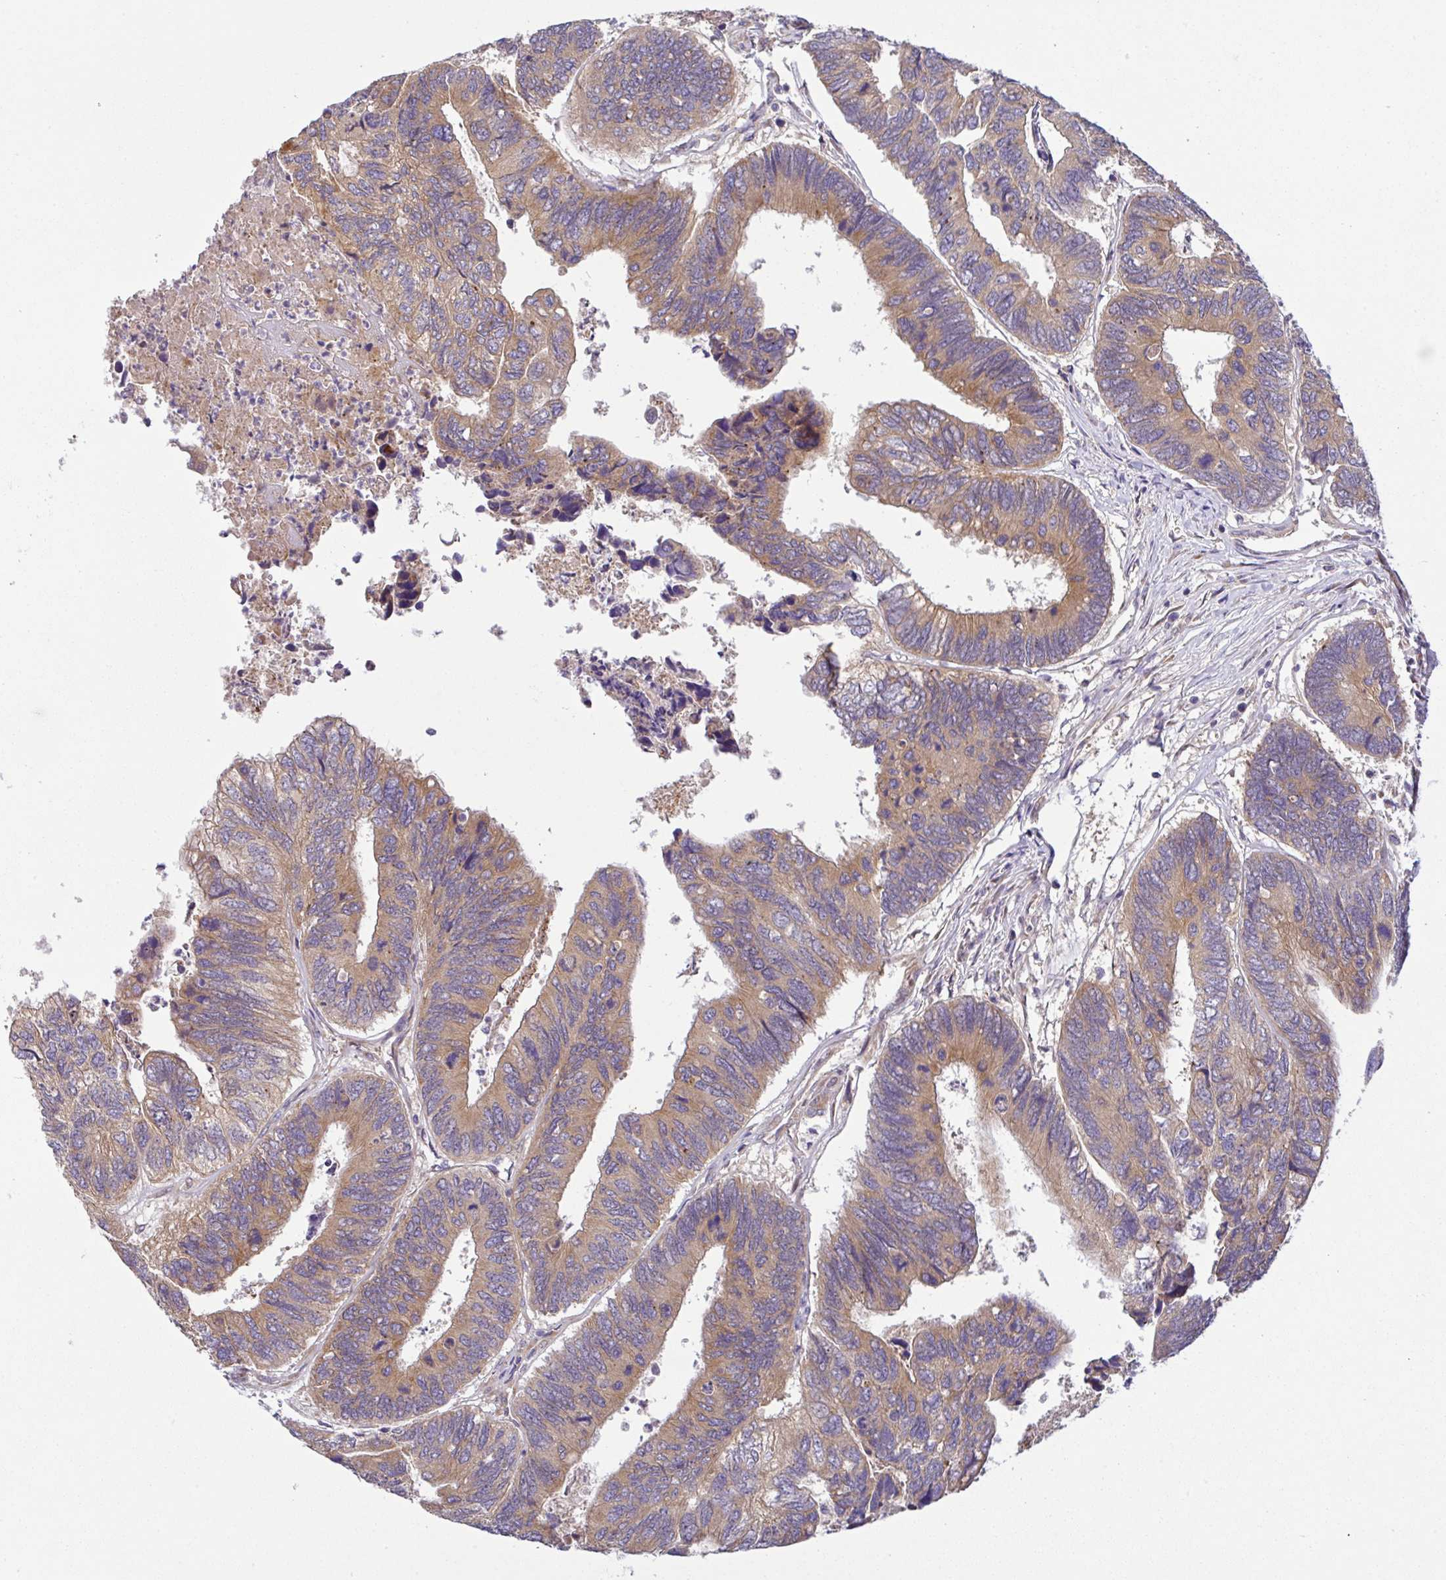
{"staining": {"intensity": "moderate", "quantity": ">75%", "location": "cytoplasmic/membranous"}, "tissue": "colorectal cancer", "cell_type": "Tumor cells", "image_type": "cancer", "snomed": [{"axis": "morphology", "description": "Adenocarcinoma, NOS"}, {"axis": "topography", "description": "Colon"}], "caption": "Tumor cells display medium levels of moderate cytoplasmic/membranous positivity in about >75% of cells in colorectal cancer. (DAB (3,3'-diaminobenzidine) IHC with brightfield microscopy, high magnification).", "gene": "UBE4A", "patient": {"sex": "female", "age": 67}}